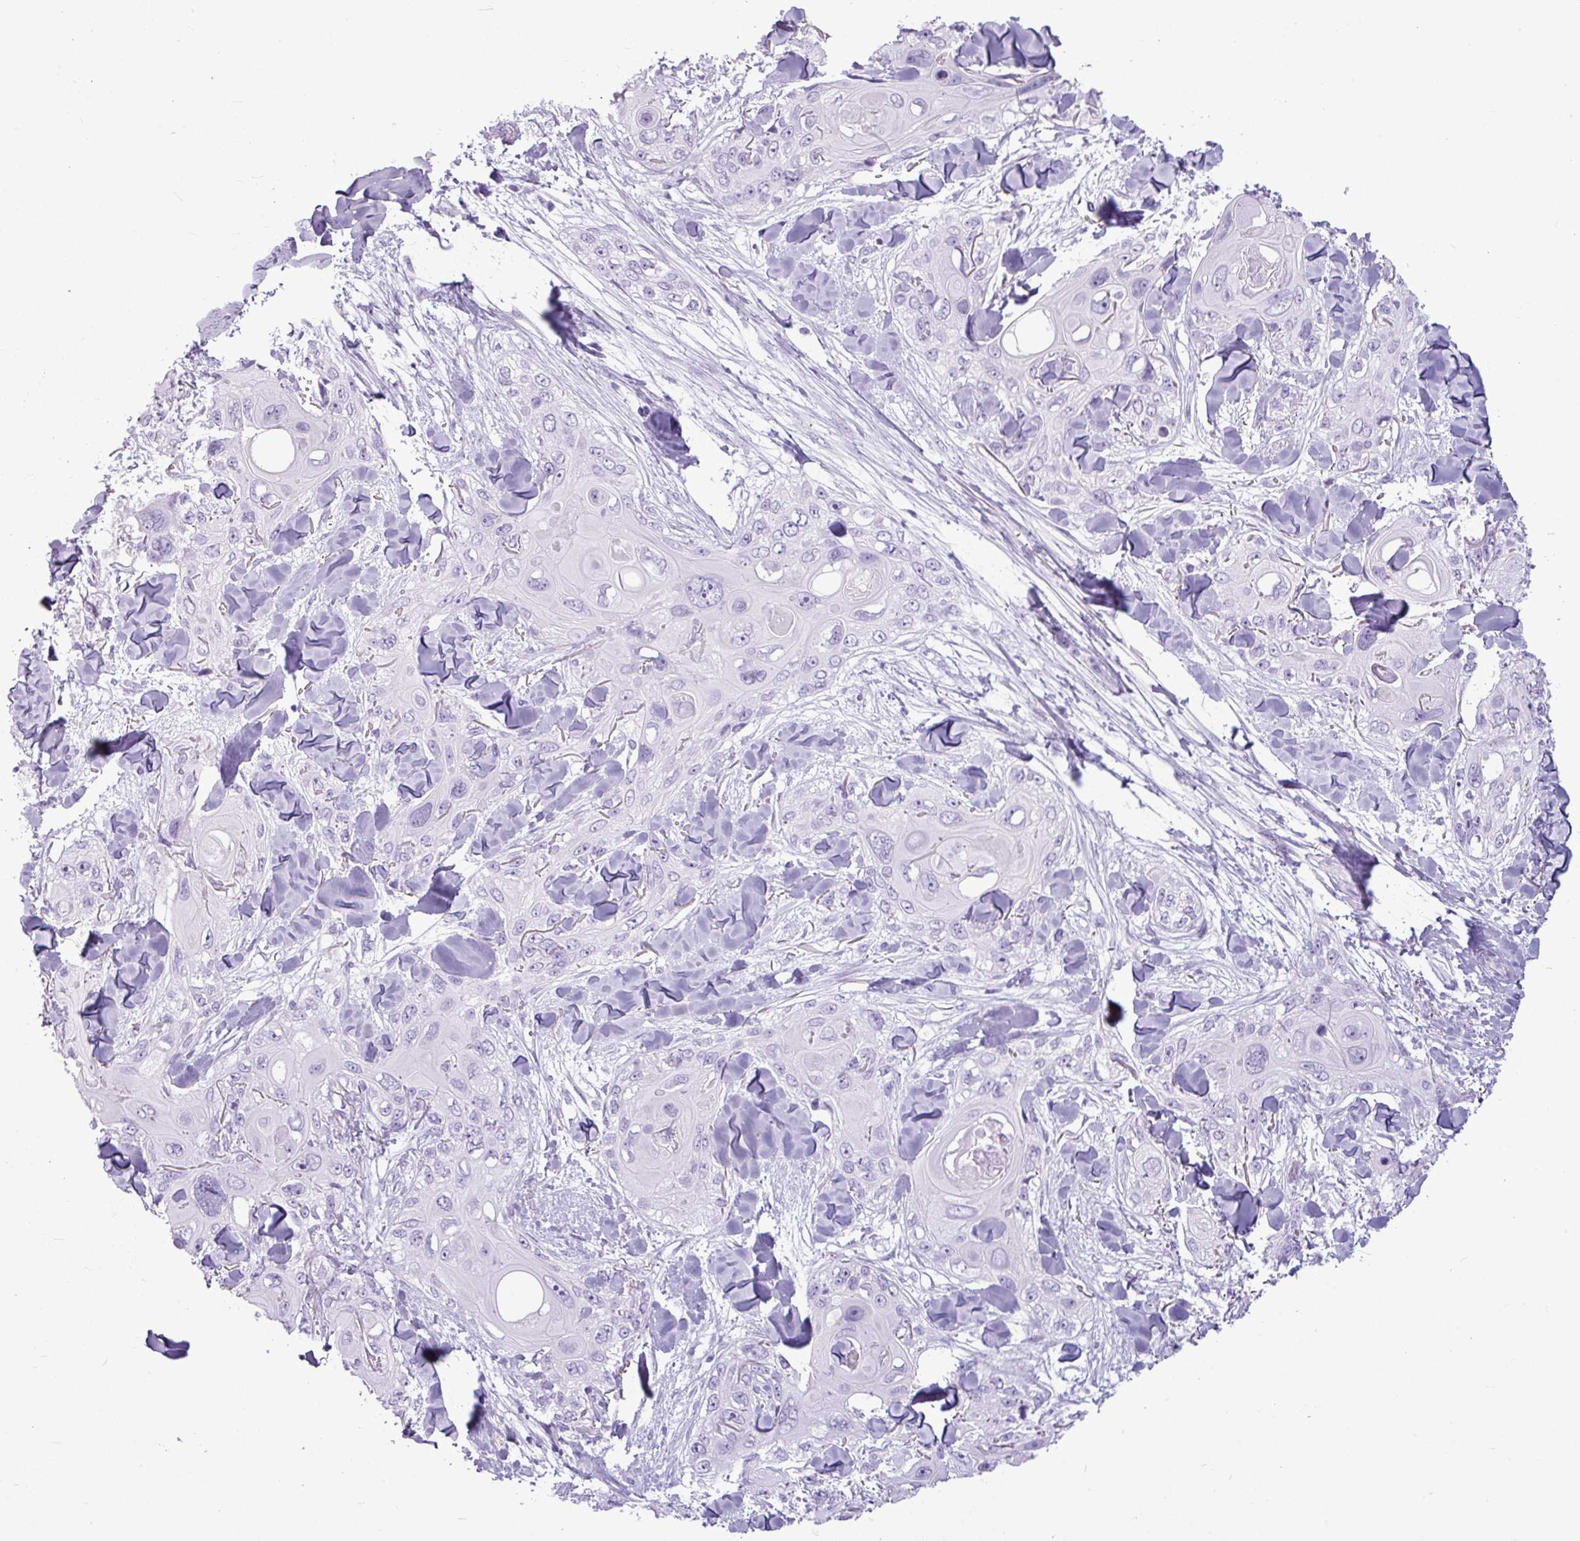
{"staining": {"intensity": "negative", "quantity": "none", "location": "none"}, "tissue": "skin cancer", "cell_type": "Tumor cells", "image_type": "cancer", "snomed": [{"axis": "morphology", "description": "Normal tissue, NOS"}, {"axis": "morphology", "description": "Squamous cell carcinoma, NOS"}, {"axis": "topography", "description": "Skin"}], "caption": "The micrograph displays no staining of tumor cells in skin cancer (squamous cell carcinoma).", "gene": "AMY1B", "patient": {"sex": "male", "age": 72}}